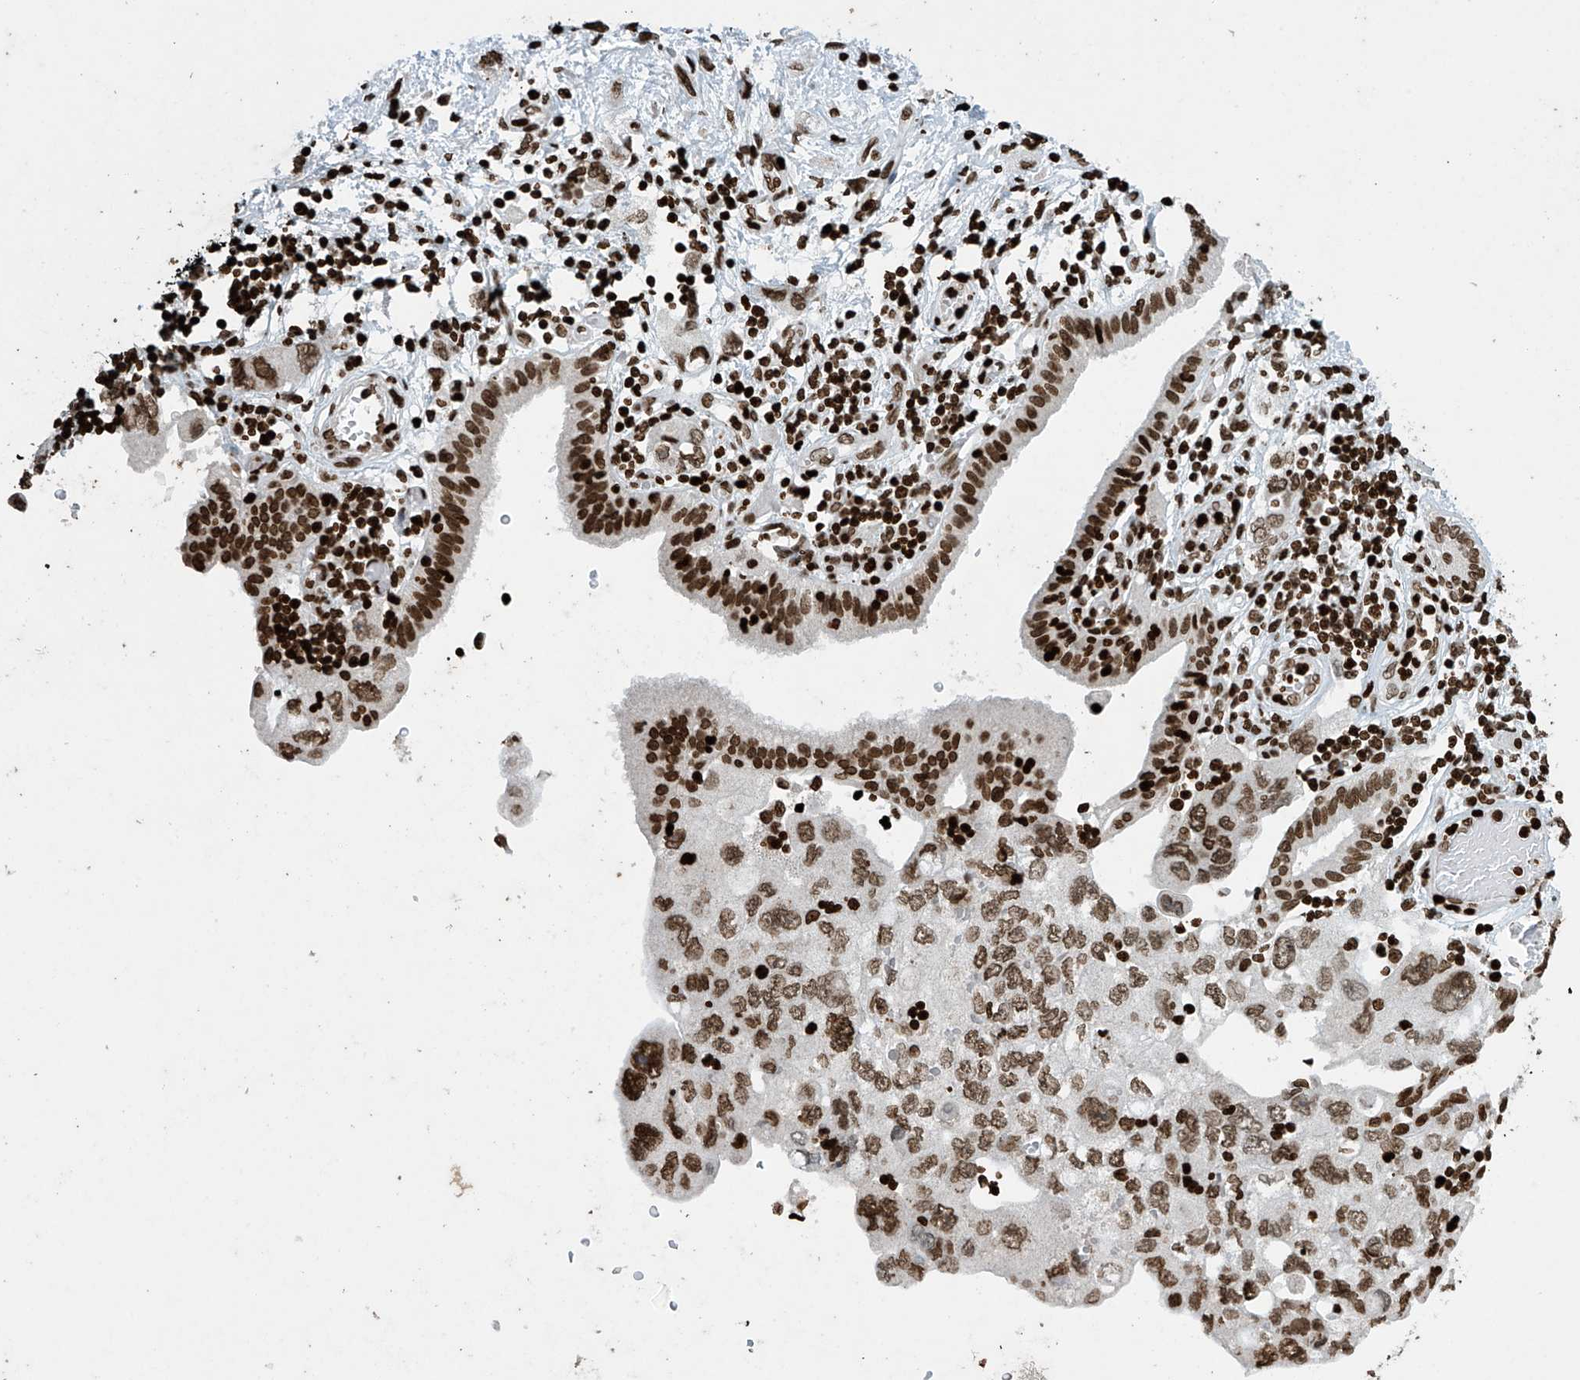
{"staining": {"intensity": "strong", "quantity": ">75%", "location": "nuclear"}, "tissue": "pancreatic cancer", "cell_type": "Tumor cells", "image_type": "cancer", "snomed": [{"axis": "morphology", "description": "Adenocarcinoma, NOS"}, {"axis": "topography", "description": "Pancreas"}], "caption": "Immunohistochemistry micrograph of human pancreatic cancer stained for a protein (brown), which exhibits high levels of strong nuclear positivity in about >75% of tumor cells.", "gene": "H4C16", "patient": {"sex": "female", "age": 73}}